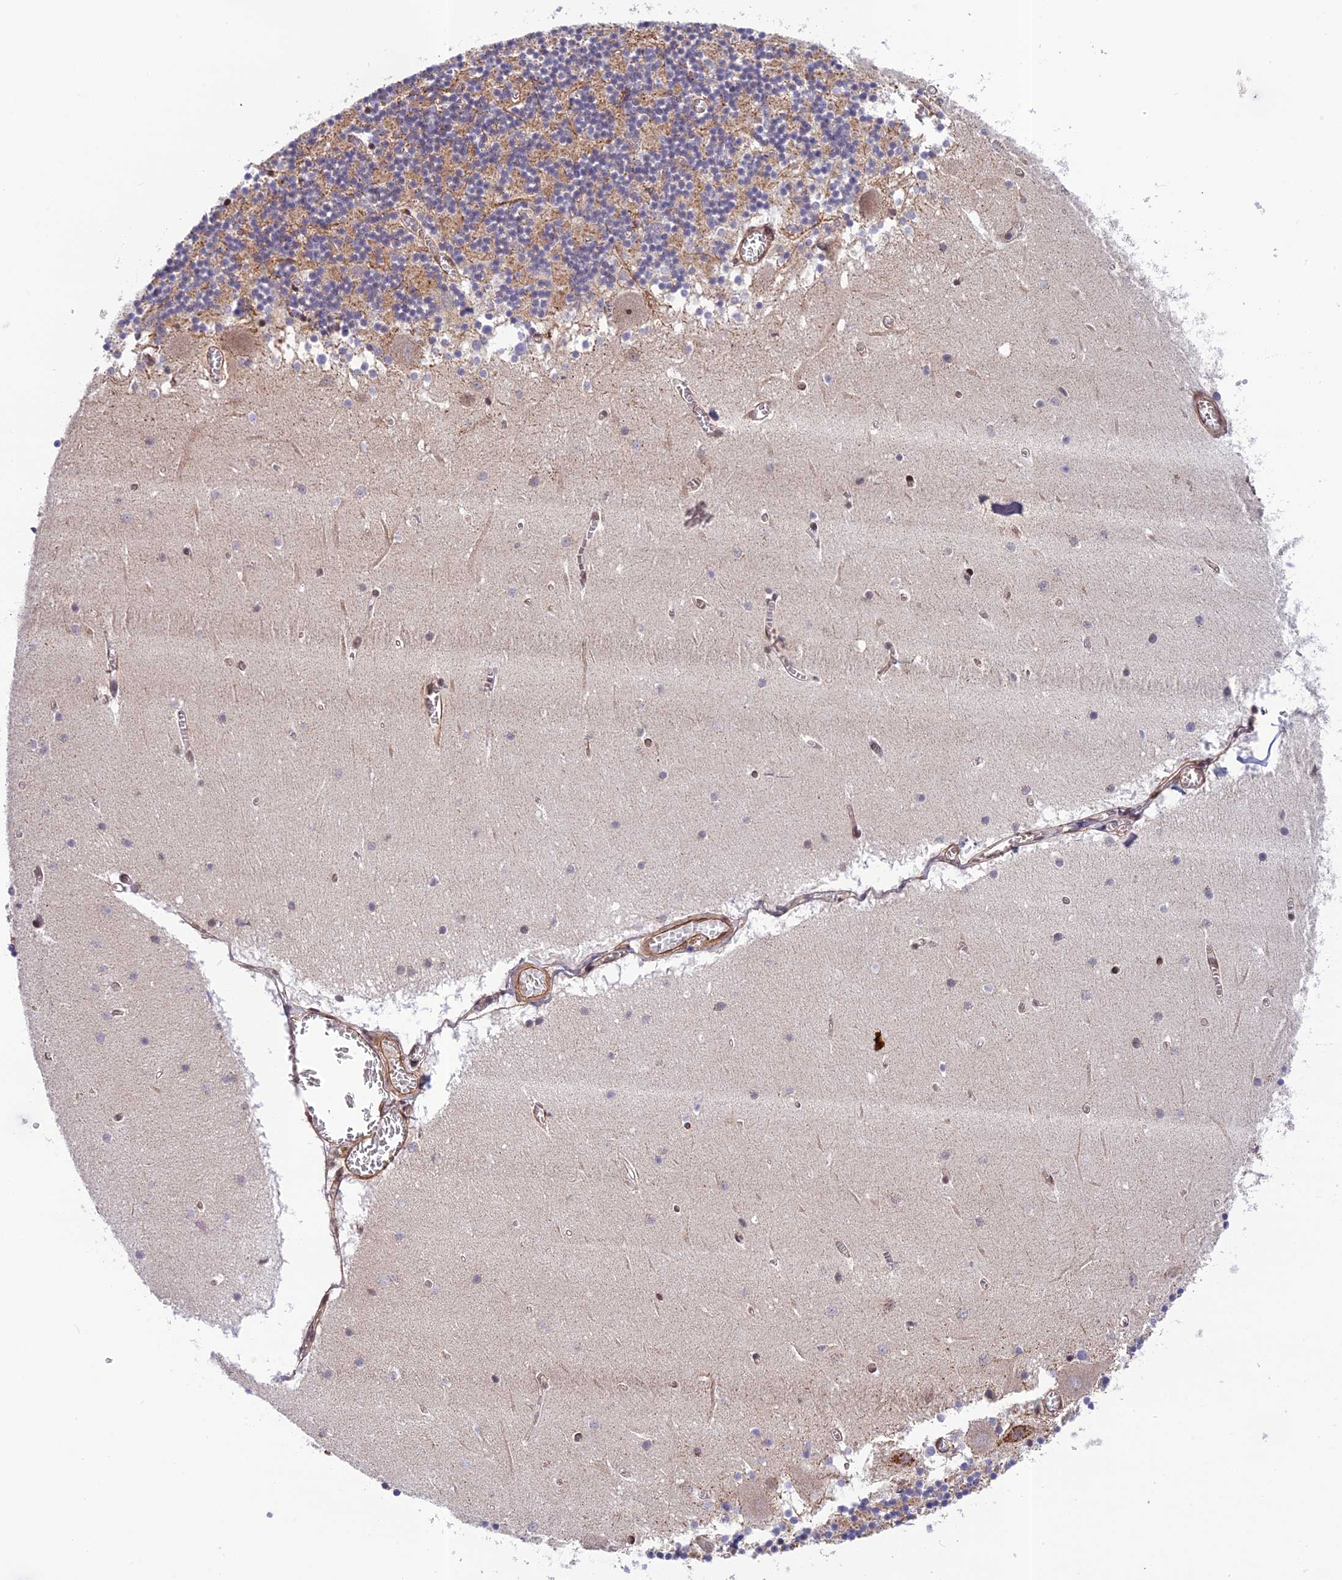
{"staining": {"intensity": "moderate", "quantity": ">75%", "location": "cytoplasmic/membranous"}, "tissue": "cerebellum", "cell_type": "Cells in granular layer", "image_type": "normal", "snomed": [{"axis": "morphology", "description": "Normal tissue, NOS"}, {"axis": "topography", "description": "Cerebellum"}], "caption": "Protein staining displays moderate cytoplasmic/membranous positivity in approximately >75% of cells in granular layer in unremarkable cerebellum. Nuclei are stained in blue.", "gene": "REXO1", "patient": {"sex": "female", "age": 28}}